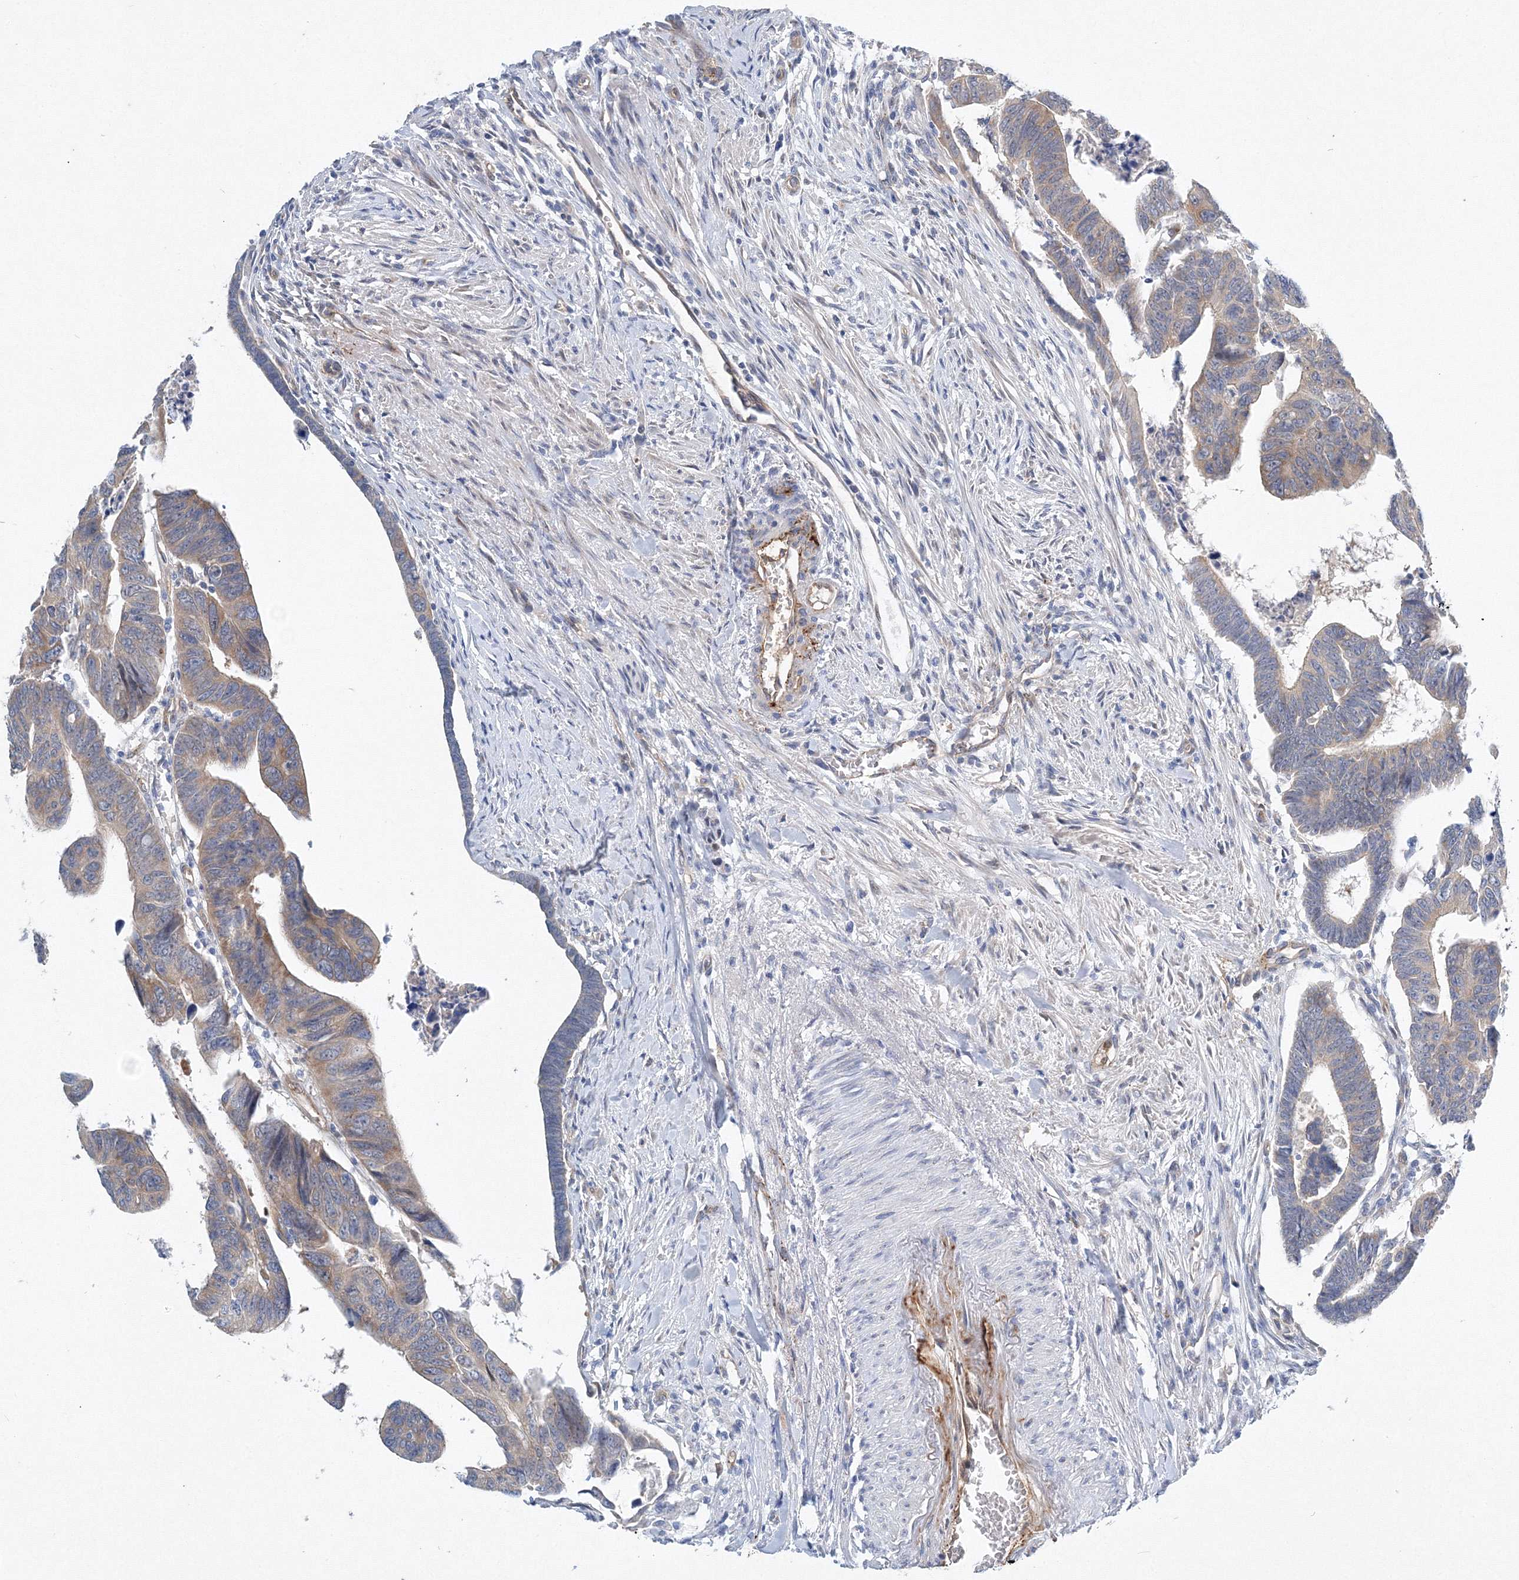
{"staining": {"intensity": "weak", "quantity": "25%-75%", "location": "cytoplasmic/membranous"}, "tissue": "colorectal cancer", "cell_type": "Tumor cells", "image_type": "cancer", "snomed": [{"axis": "morphology", "description": "Adenocarcinoma, NOS"}, {"axis": "topography", "description": "Rectum"}], "caption": "There is low levels of weak cytoplasmic/membranous positivity in tumor cells of adenocarcinoma (colorectal), as demonstrated by immunohistochemical staining (brown color).", "gene": "TANC1", "patient": {"sex": "female", "age": 65}}